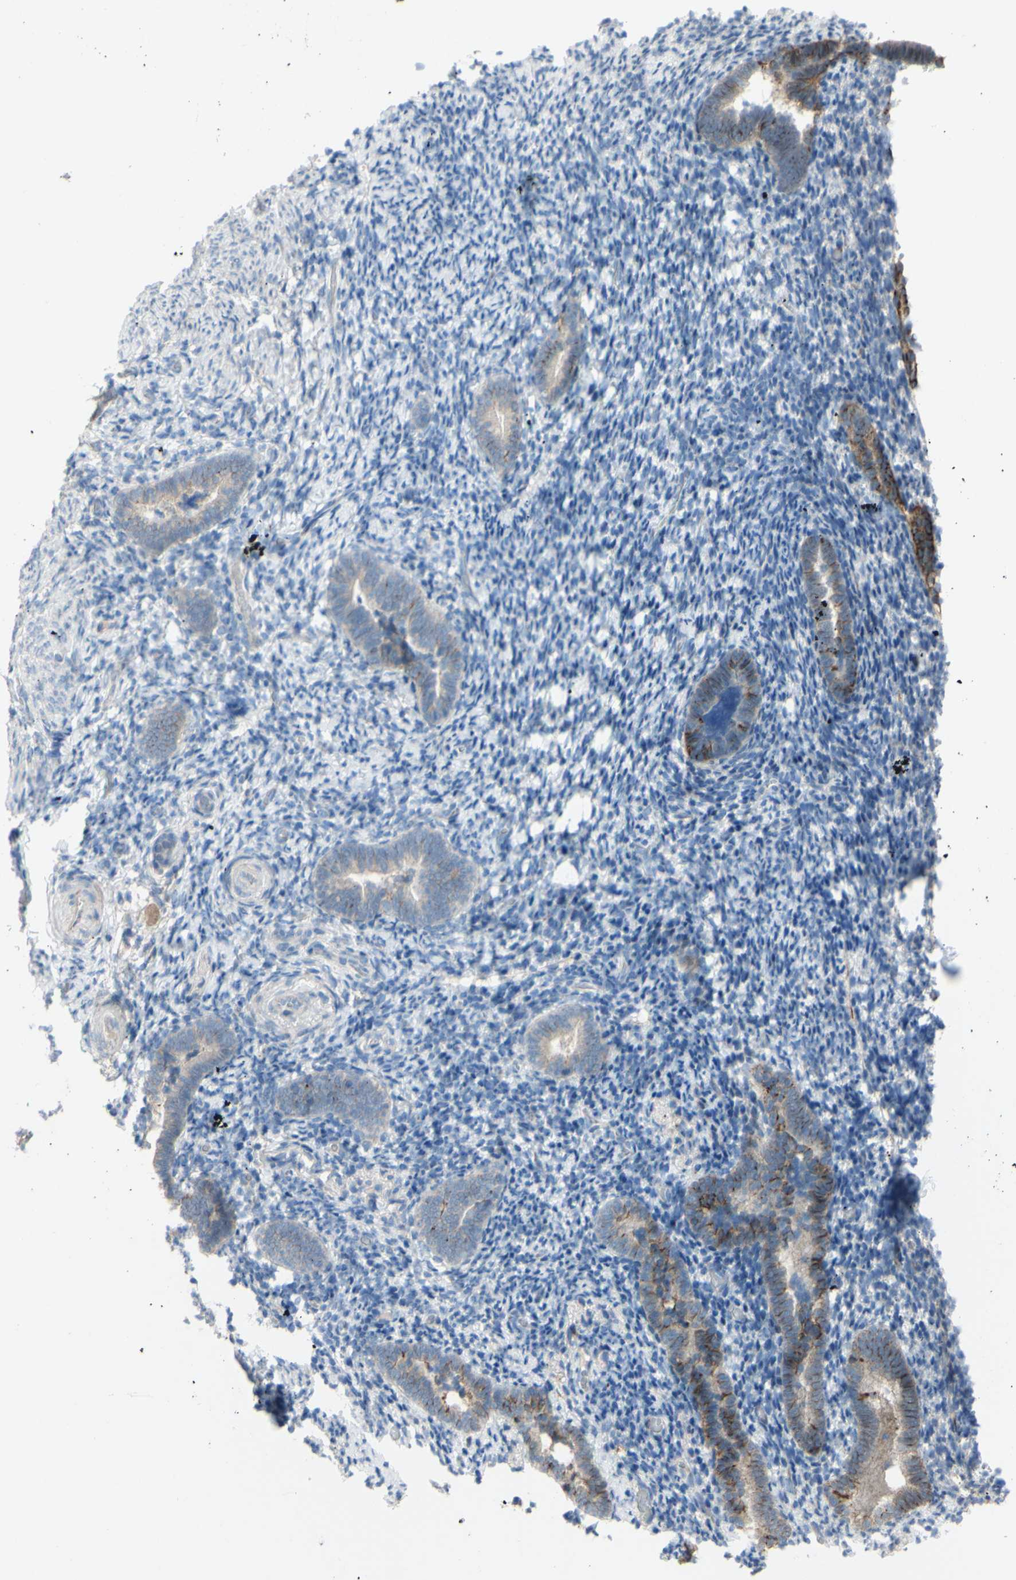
{"staining": {"intensity": "negative", "quantity": "none", "location": "none"}, "tissue": "endometrium", "cell_type": "Cells in endometrial stroma", "image_type": "normal", "snomed": [{"axis": "morphology", "description": "Normal tissue, NOS"}, {"axis": "topography", "description": "Endometrium"}], "caption": "The histopathology image exhibits no significant positivity in cells in endometrial stroma of endometrium. (Brightfield microscopy of DAB (3,3'-diaminobenzidine) immunohistochemistry (IHC) at high magnification).", "gene": "CDCP1", "patient": {"sex": "female", "age": 51}}